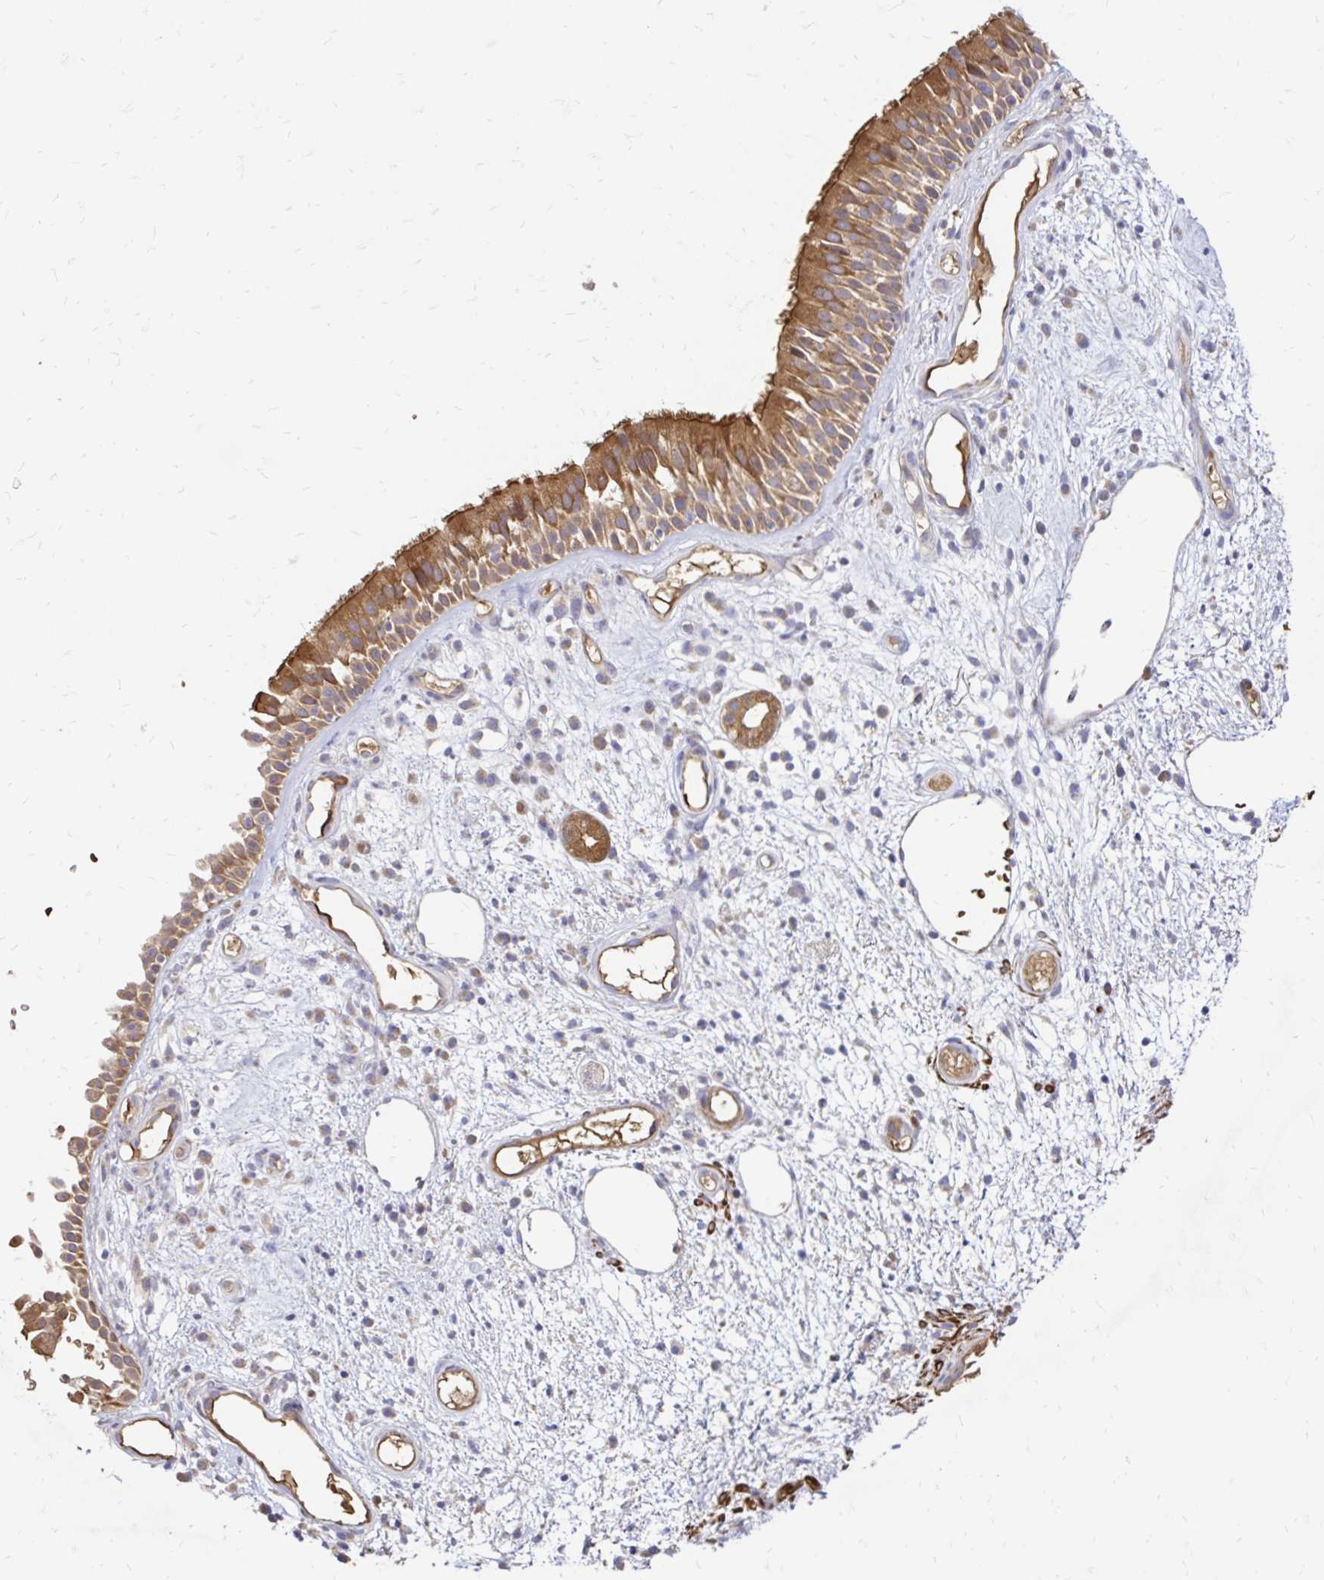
{"staining": {"intensity": "moderate", "quantity": ">75%", "location": "cytoplasmic/membranous"}, "tissue": "nasopharynx", "cell_type": "Respiratory epithelial cells", "image_type": "normal", "snomed": [{"axis": "morphology", "description": "Normal tissue, NOS"}, {"axis": "morphology", "description": "Inflammation, NOS"}, {"axis": "topography", "description": "Nasopharynx"}], "caption": "This photomicrograph shows immunohistochemistry staining of unremarkable nasopharynx, with medium moderate cytoplasmic/membranous expression in about >75% of respiratory epithelial cells.", "gene": "ARHGEF37", "patient": {"sex": "male", "age": 54}}